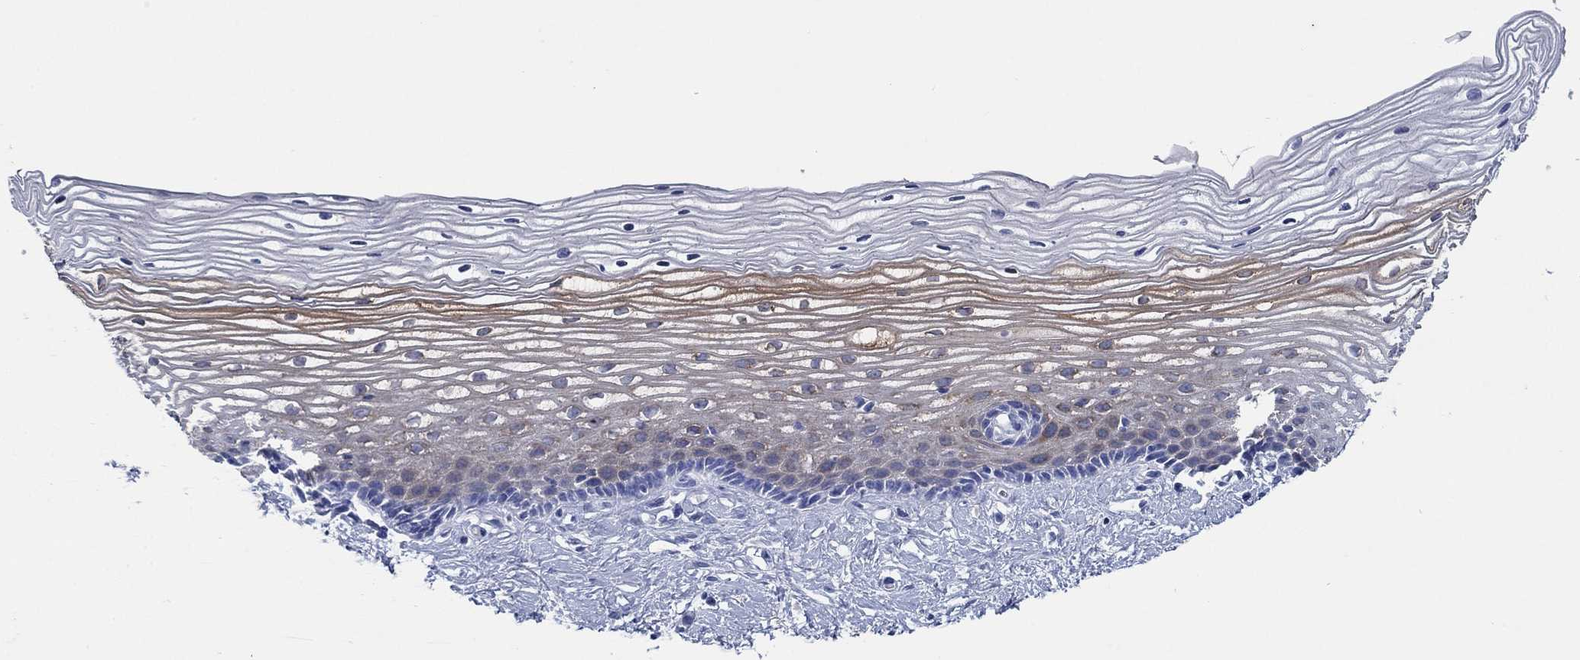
{"staining": {"intensity": "negative", "quantity": "none", "location": "none"}, "tissue": "cervix", "cell_type": "Glandular cells", "image_type": "normal", "snomed": [{"axis": "morphology", "description": "Normal tissue, NOS"}, {"axis": "topography", "description": "Cervix"}], "caption": "Photomicrograph shows no protein expression in glandular cells of normal cervix.", "gene": "ENSG00000251537", "patient": {"sex": "female", "age": 40}}